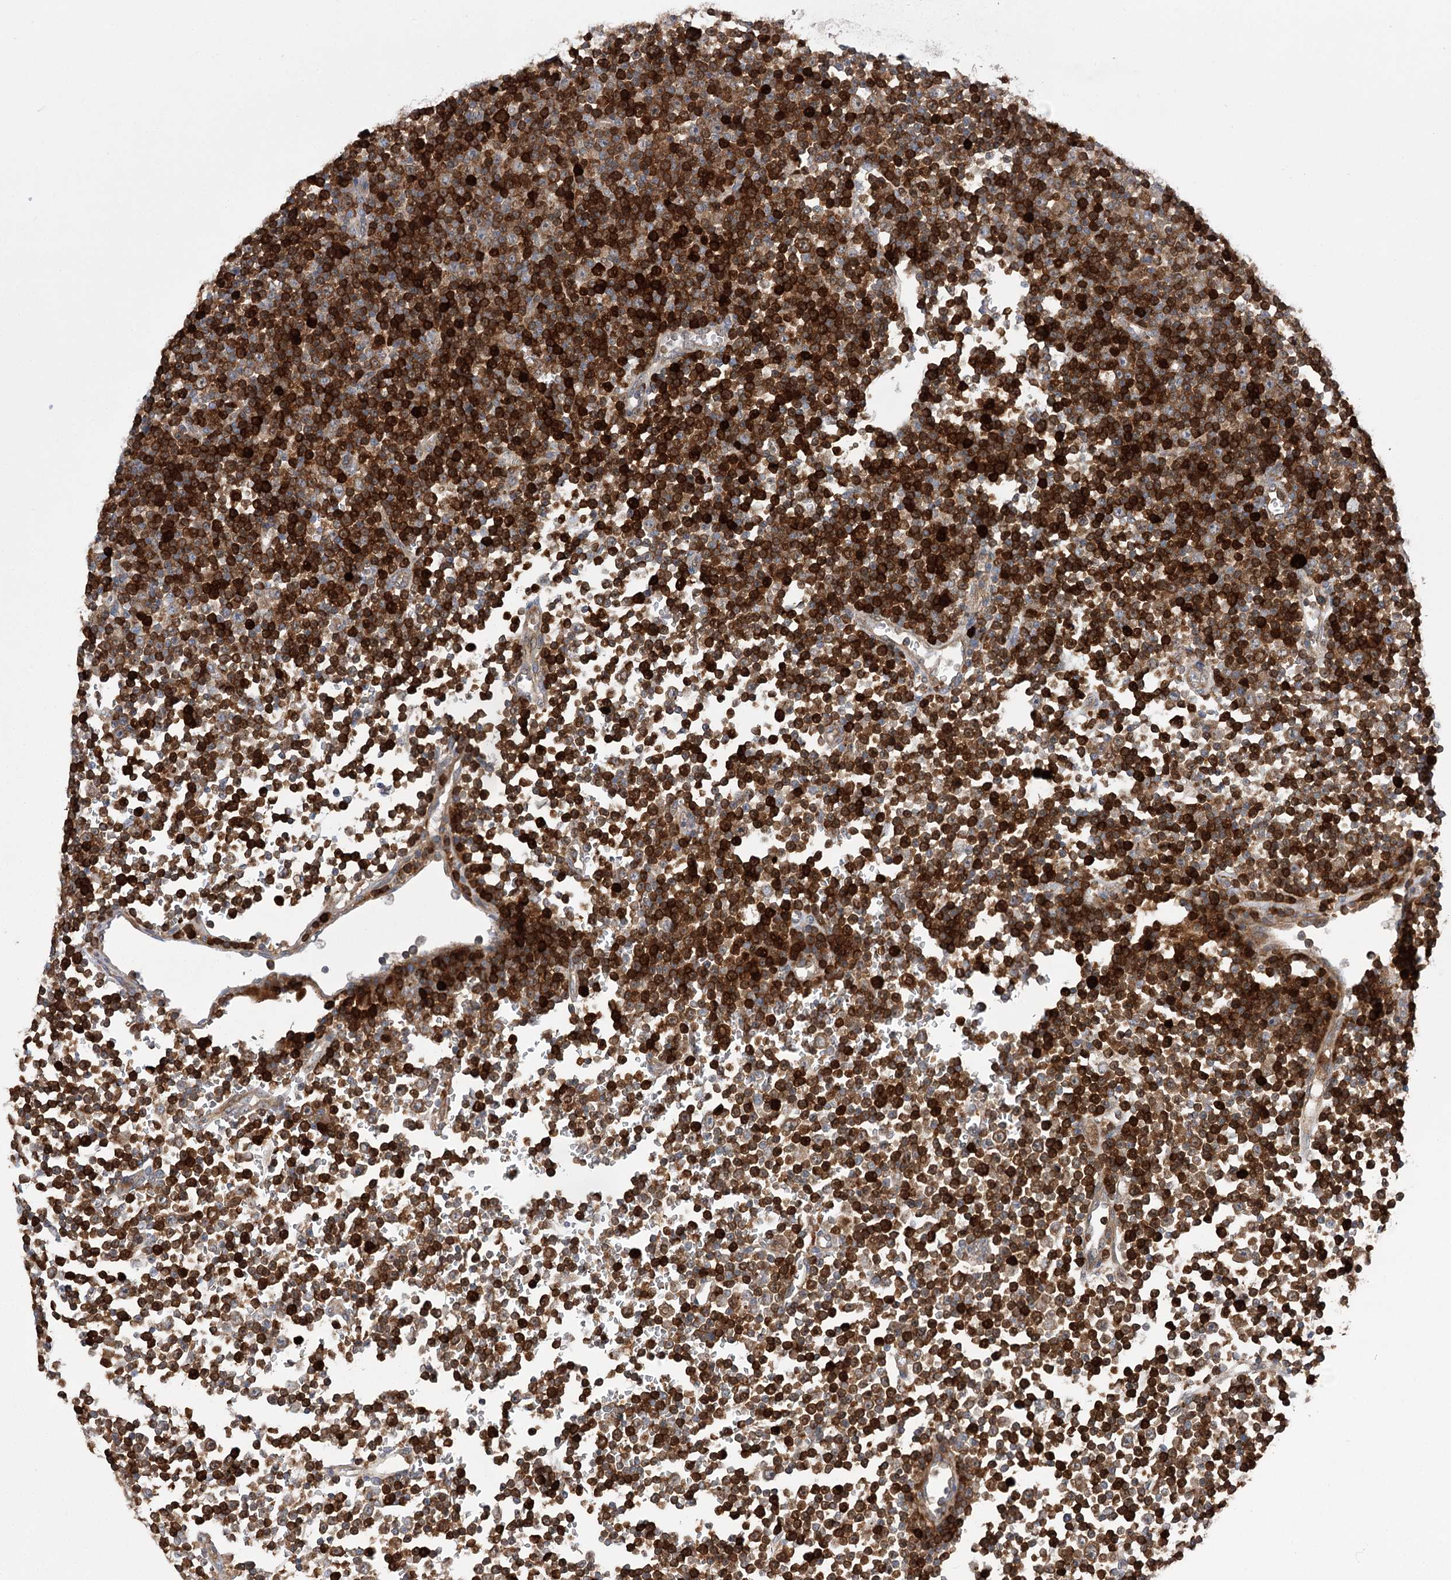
{"staining": {"intensity": "moderate", "quantity": ">75%", "location": "cytoplasmic/membranous"}, "tissue": "lymphoma", "cell_type": "Tumor cells", "image_type": "cancer", "snomed": [{"axis": "morphology", "description": "Malignant lymphoma, non-Hodgkin's type, Low grade"}, {"axis": "topography", "description": "Lymph node"}], "caption": "High-magnification brightfield microscopy of lymphoma stained with DAB (brown) and counterstained with hematoxylin (blue). tumor cells exhibit moderate cytoplasmic/membranous positivity is identified in about>75% of cells.", "gene": "VPS37B", "patient": {"sex": "female", "age": 67}}